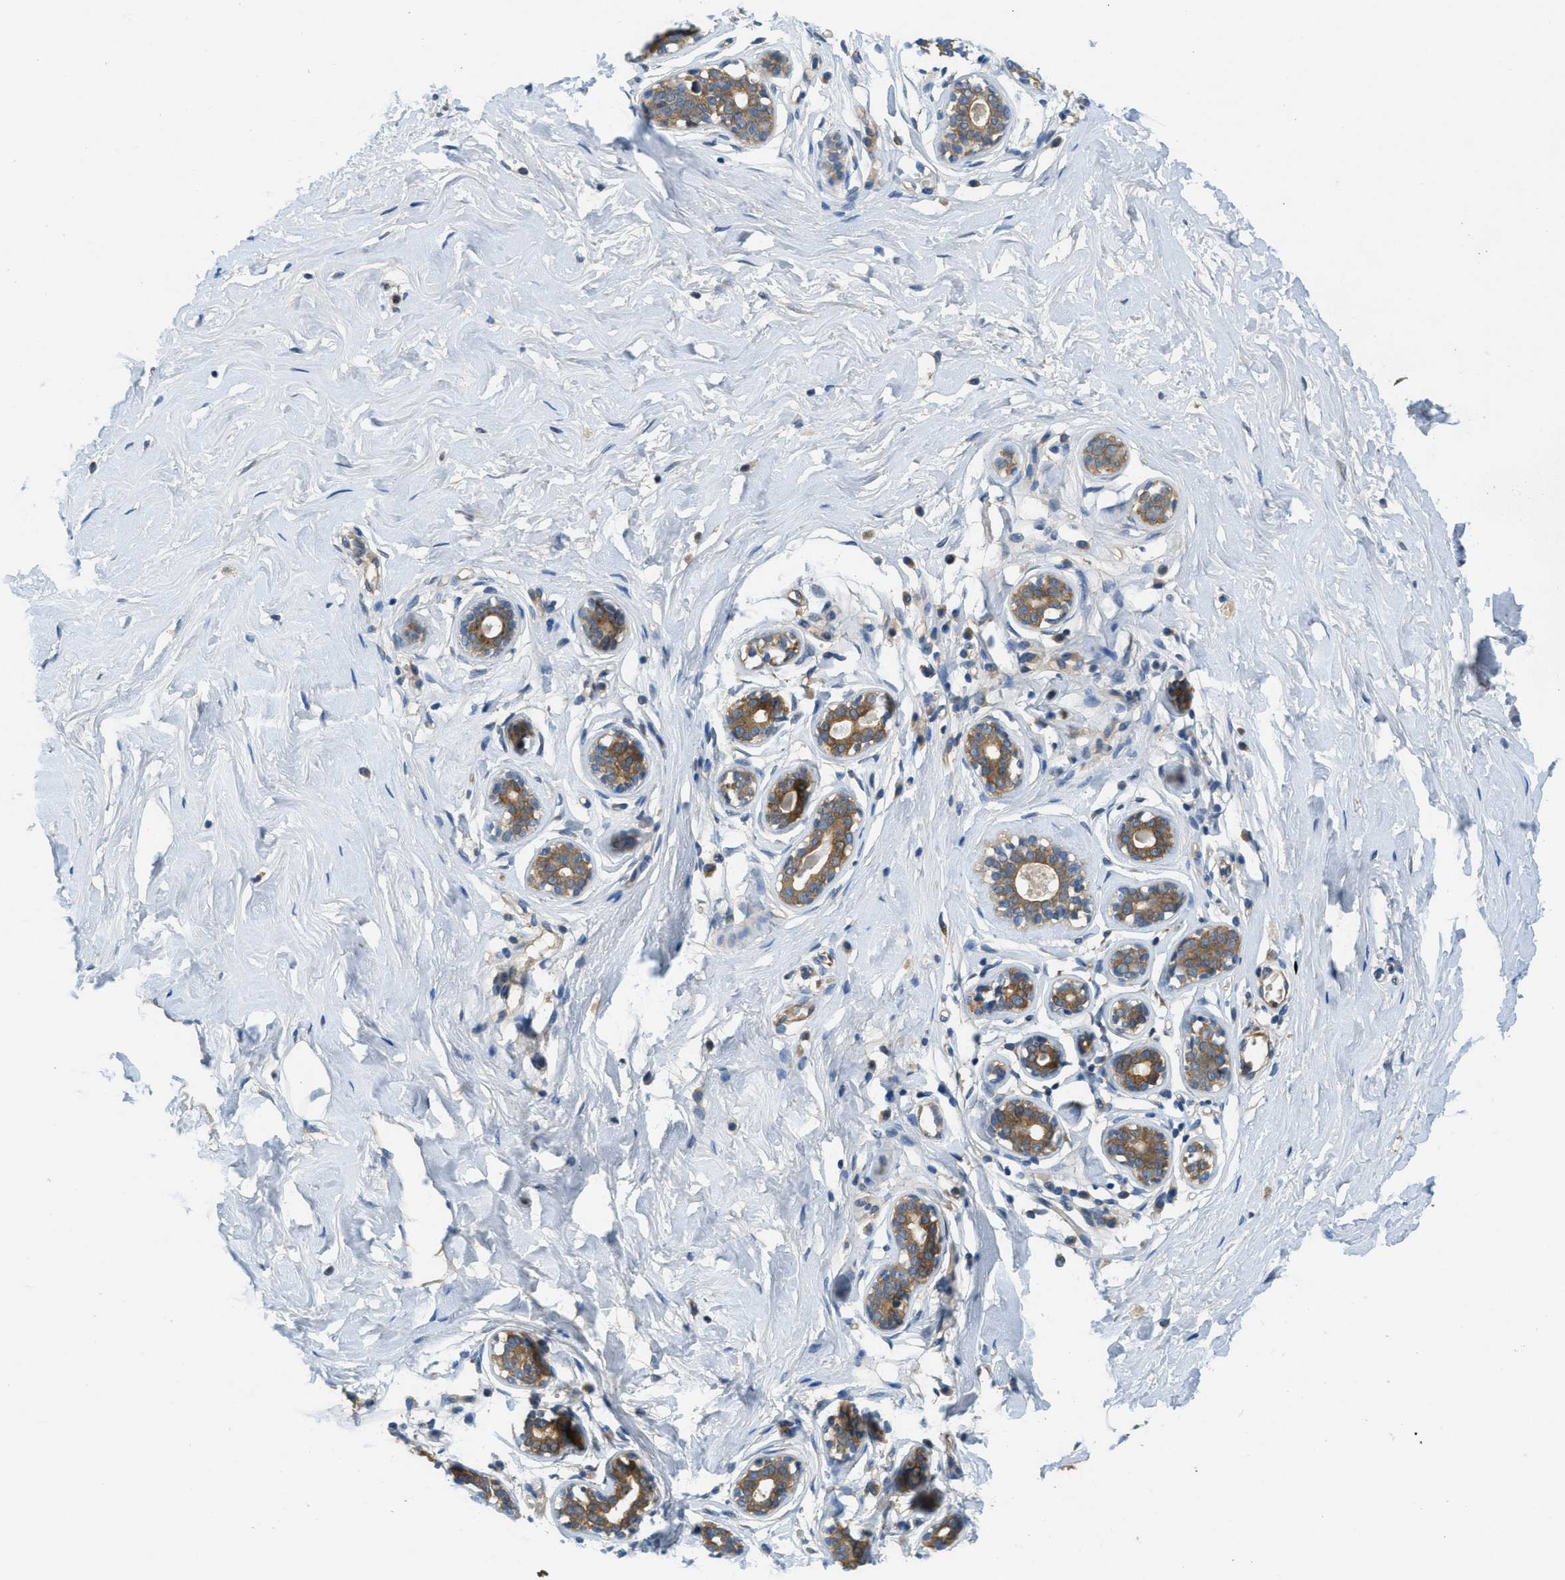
{"staining": {"intensity": "negative", "quantity": "none", "location": "none"}, "tissue": "breast", "cell_type": "Adipocytes", "image_type": "normal", "snomed": [{"axis": "morphology", "description": "Normal tissue, NOS"}, {"axis": "topography", "description": "Breast"}], "caption": "Immunohistochemistry (IHC) photomicrograph of benign human breast stained for a protein (brown), which shows no staining in adipocytes.", "gene": "RIPK2", "patient": {"sex": "female", "age": 23}}